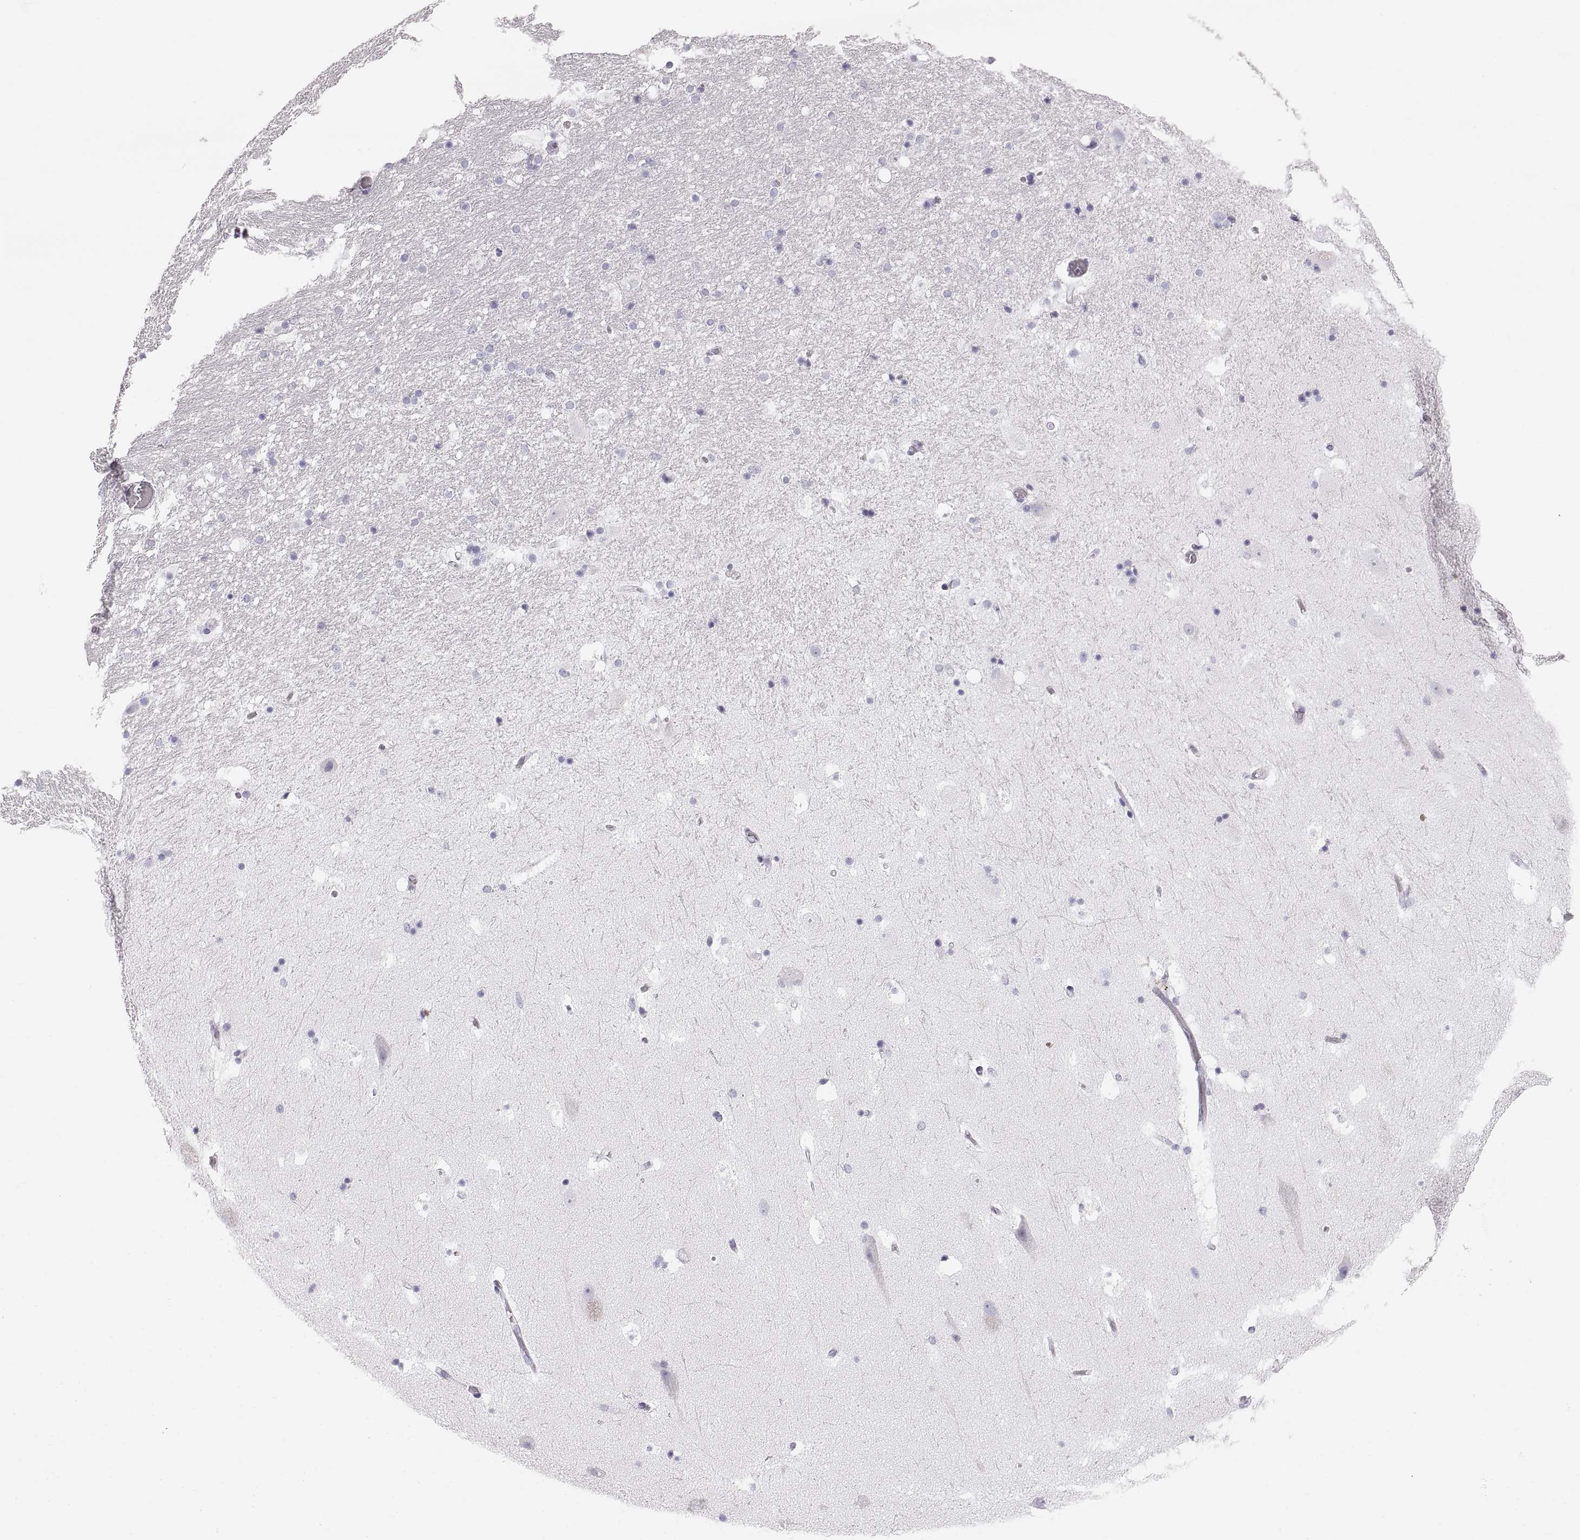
{"staining": {"intensity": "negative", "quantity": "none", "location": "none"}, "tissue": "hippocampus", "cell_type": "Glial cells", "image_type": "normal", "snomed": [{"axis": "morphology", "description": "Normal tissue, NOS"}, {"axis": "topography", "description": "Hippocampus"}], "caption": "Human hippocampus stained for a protein using immunohistochemistry displays no expression in glial cells.", "gene": "CRYAA", "patient": {"sex": "male", "age": 51}}